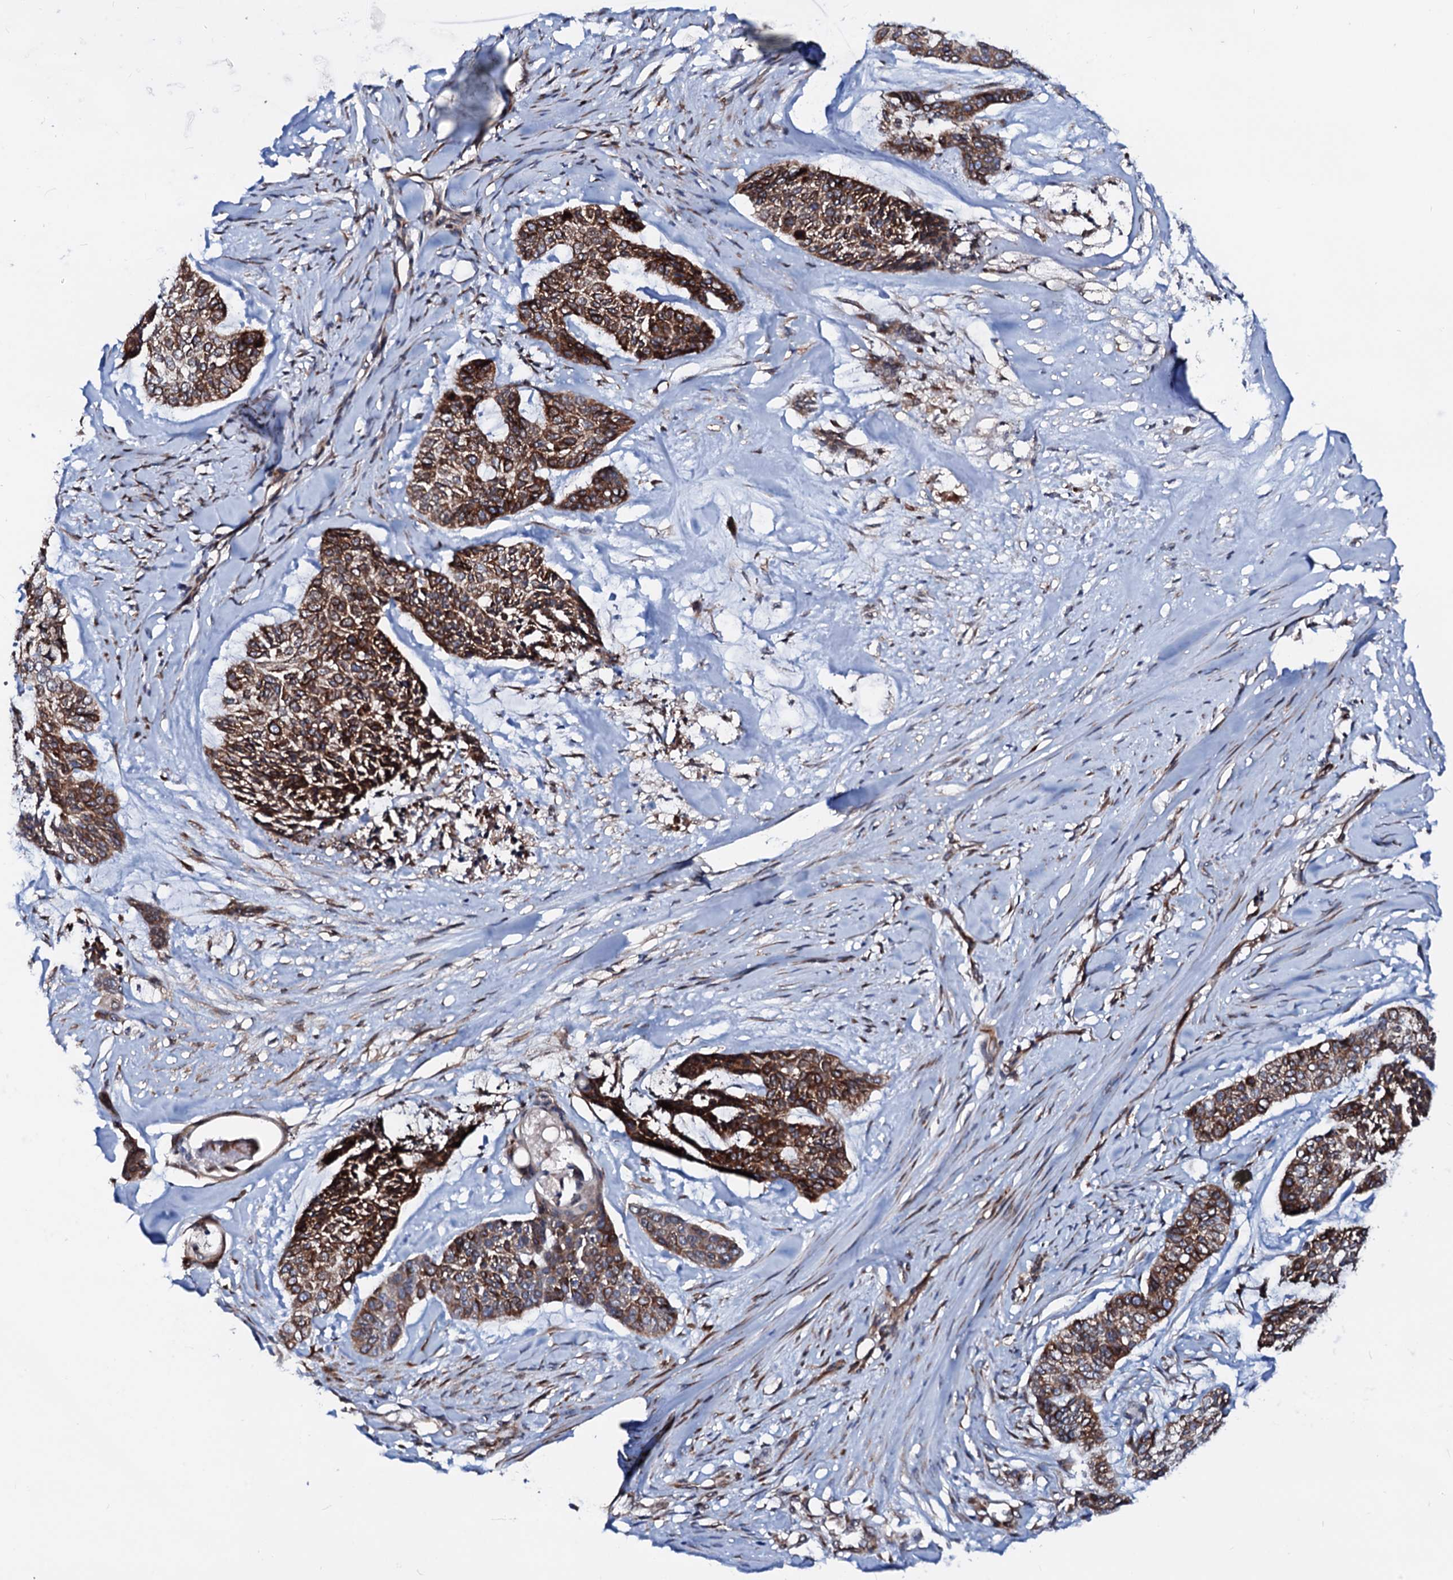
{"staining": {"intensity": "strong", "quantity": ">75%", "location": "cytoplasmic/membranous"}, "tissue": "skin cancer", "cell_type": "Tumor cells", "image_type": "cancer", "snomed": [{"axis": "morphology", "description": "Basal cell carcinoma"}, {"axis": "topography", "description": "Skin"}], "caption": "IHC micrograph of neoplastic tissue: human skin cancer stained using immunohistochemistry (IHC) exhibits high levels of strong protein expression localized specifically in the cytoplasmic/membranous of tumor cells, appearing as a cytoplasmic/membranous brown color.", "gene": "TMCO3", "patient": {"sex": "female", "age": 64}}